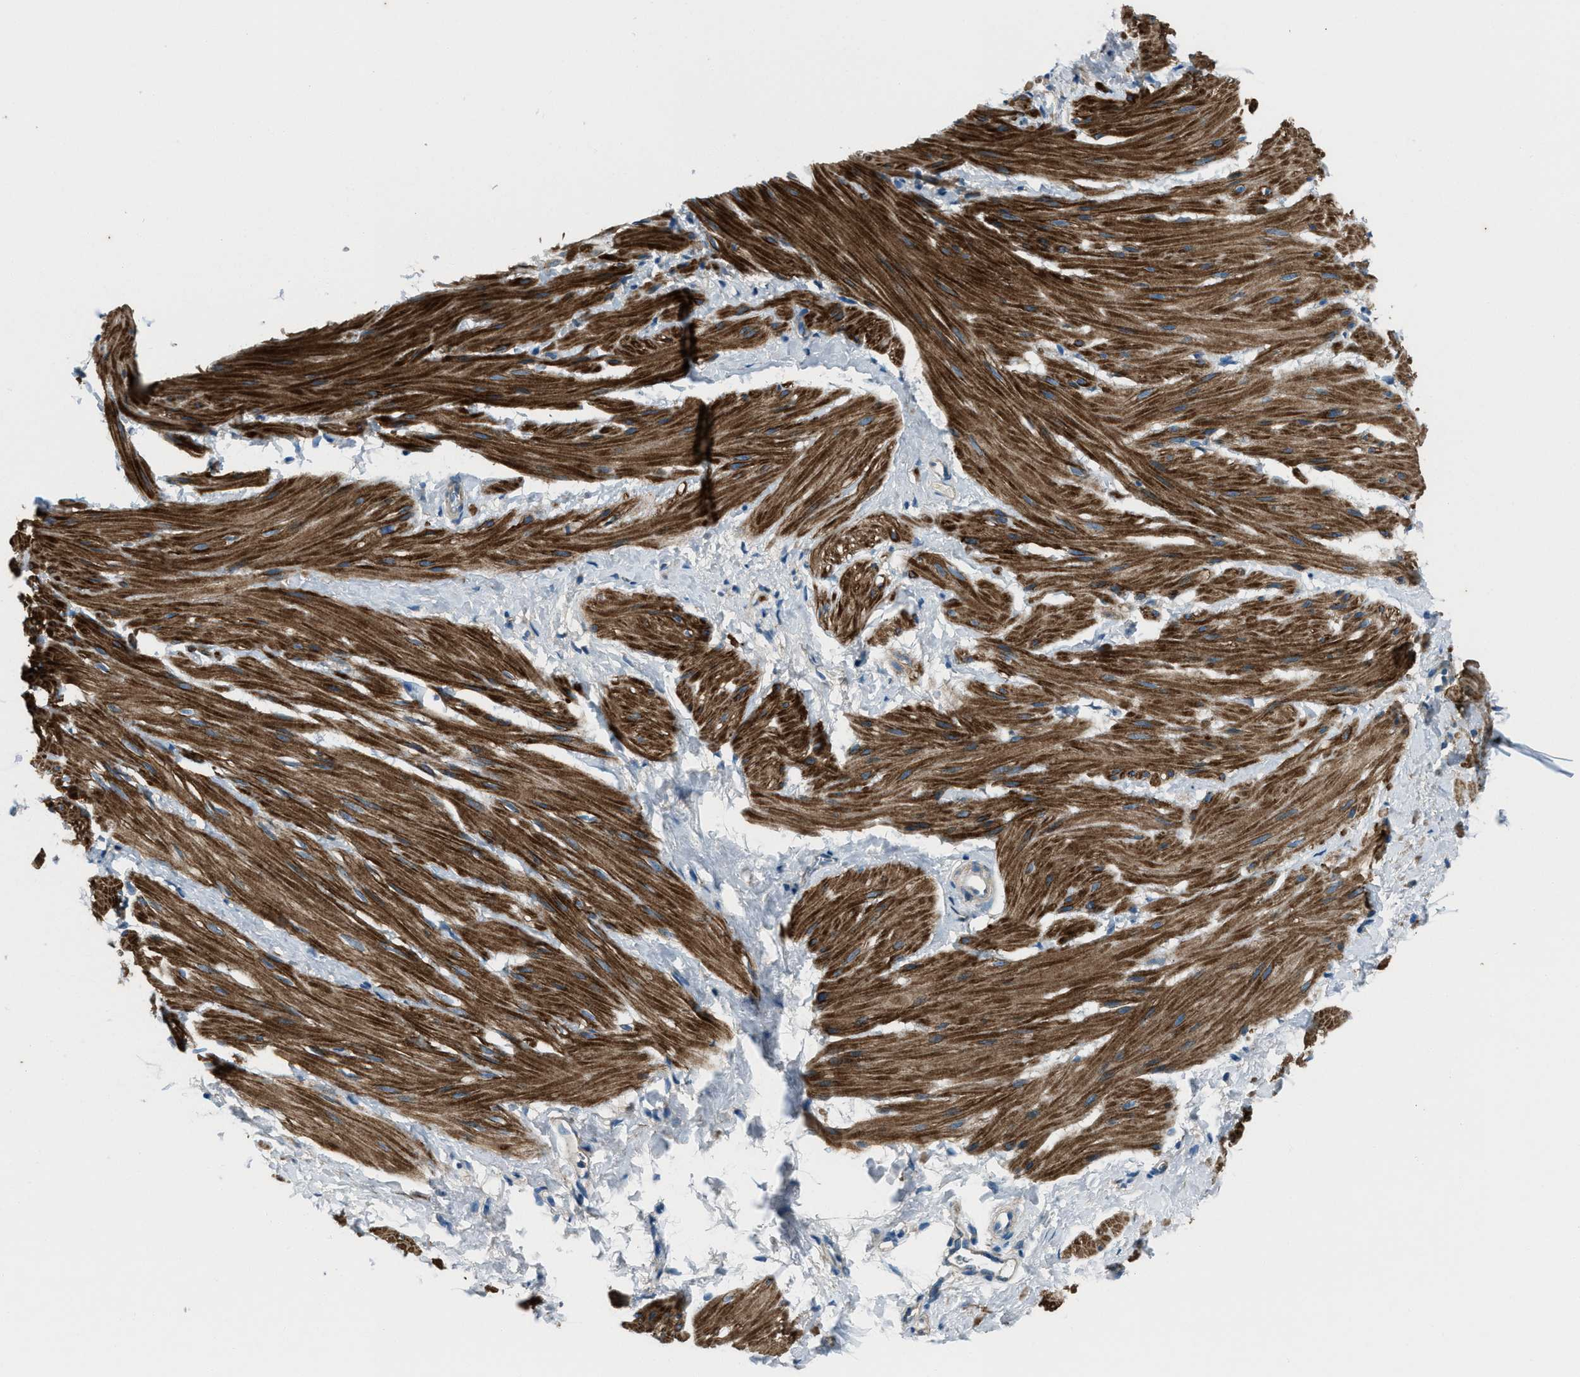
{"staining": {"intensity": "strong", "quantity": ">75%", "location": "cytoplasmic/membranous"}, "tissue": "smooth muscle", "cell_type": "Smooth muscle cells", "image_type": "normal", "snomed": [{"axis": "morphology", "description": "Normal tissue, NOS"}, {"axis": "topography", "description": "Smooth muscle"}], "caption": "A high amount of strong cytoplasmic/membranous positivity is appreciated in about >75% of smooth muscle cells in unremarkable smooth muscle.", "gene": "SVIL", "patient": {"sex": "male", "age": 16}}